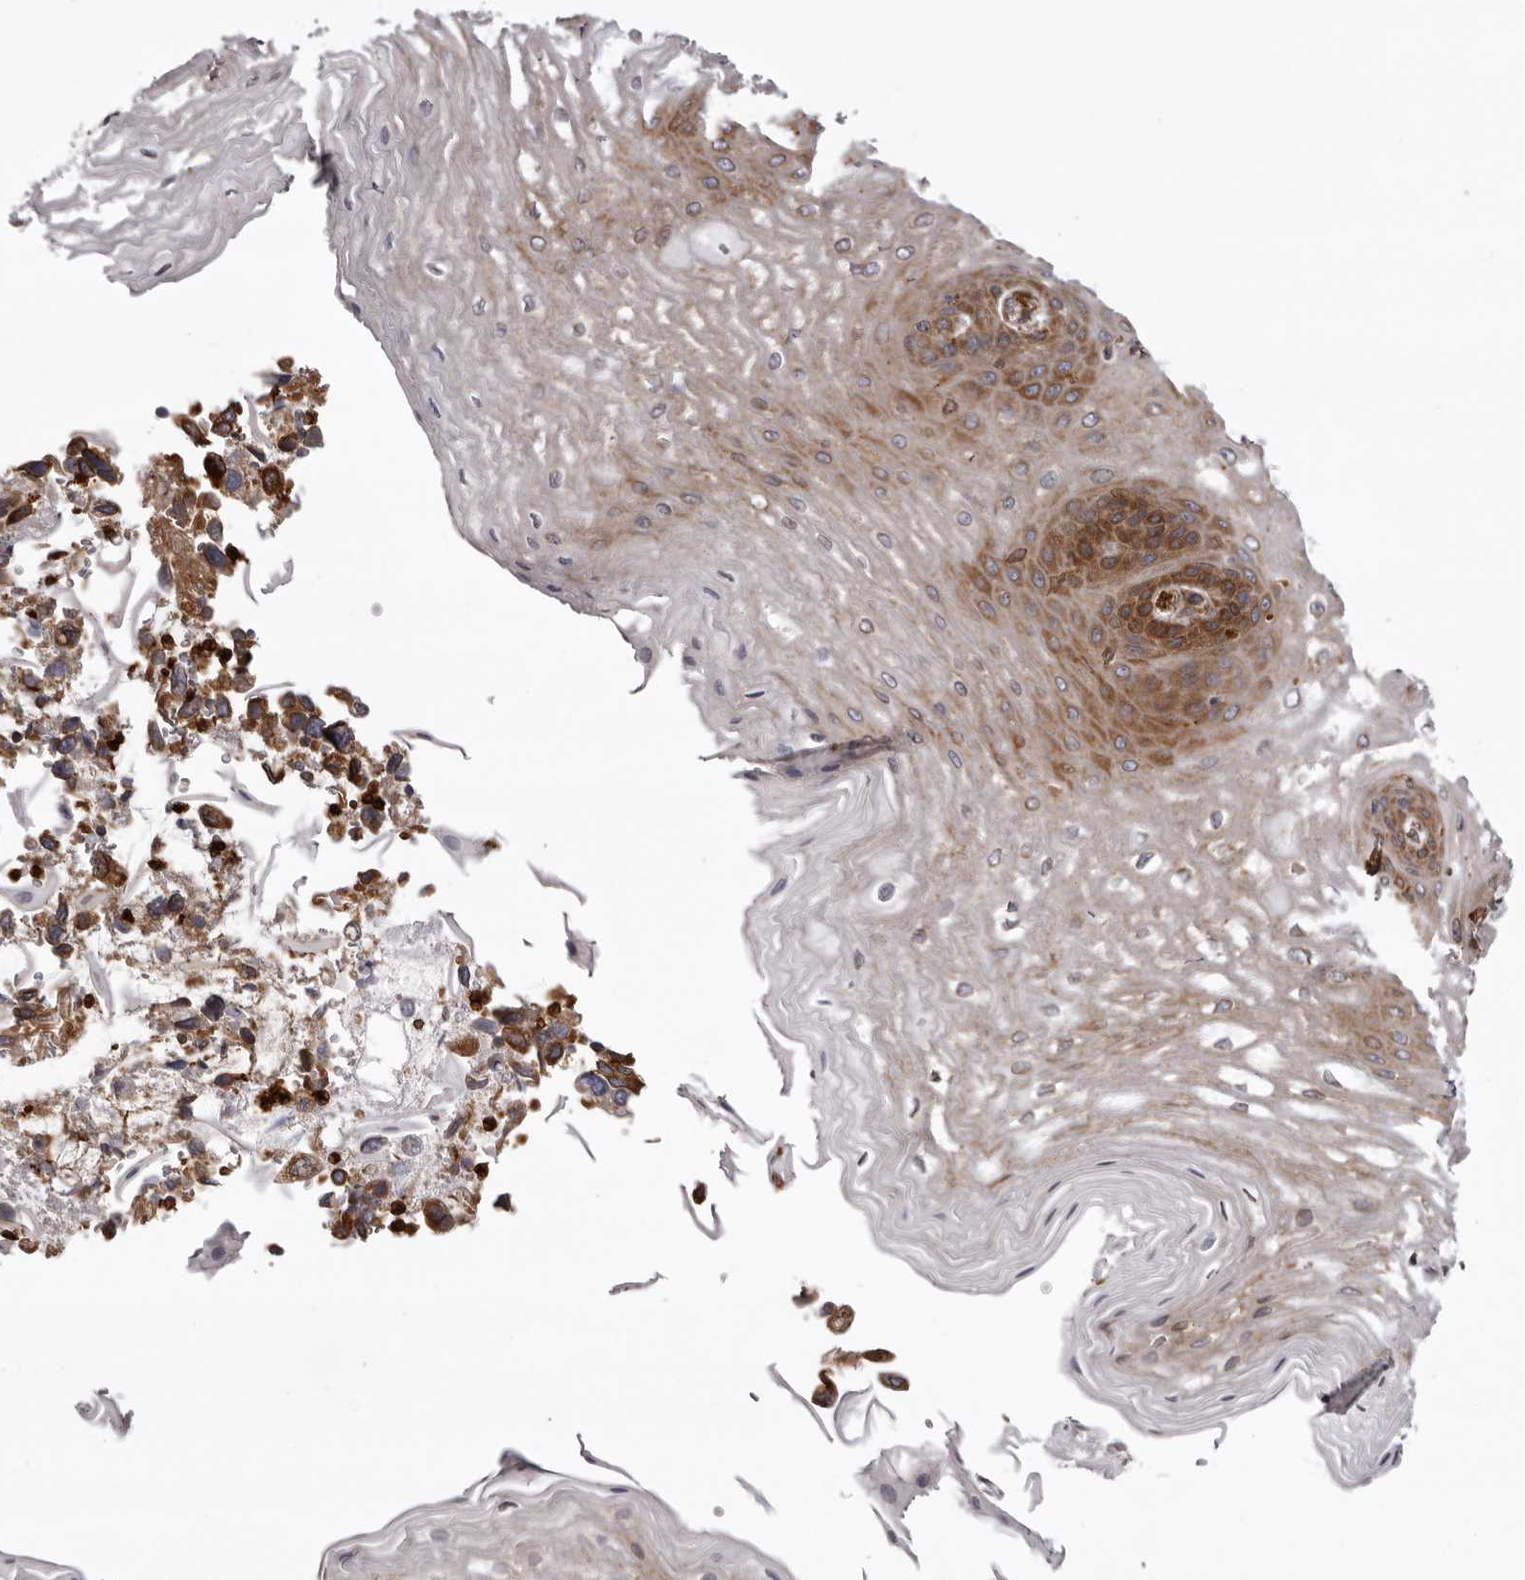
{"staining": {"intensity": "moderate", "quantity": ">75%", "location": "cytoplasmic/membranous"}, "tissue": "esophagus", "cell_type": "Squamous epithelial cells", "image_type": "normal", "snomed": [{"axis": "morphology", "description": "Normal tissue, NOS"}, {"axis": "topography", "description": "Esophagus"}], "caption": "Squamous epithelial cells reveal medium levels of moderate cytoplasmic/membranous staining in about >75% of cells in unremarkable esophagus.", "gene": "C4orf3", "patient": {"sex": "male", "age": 54}}